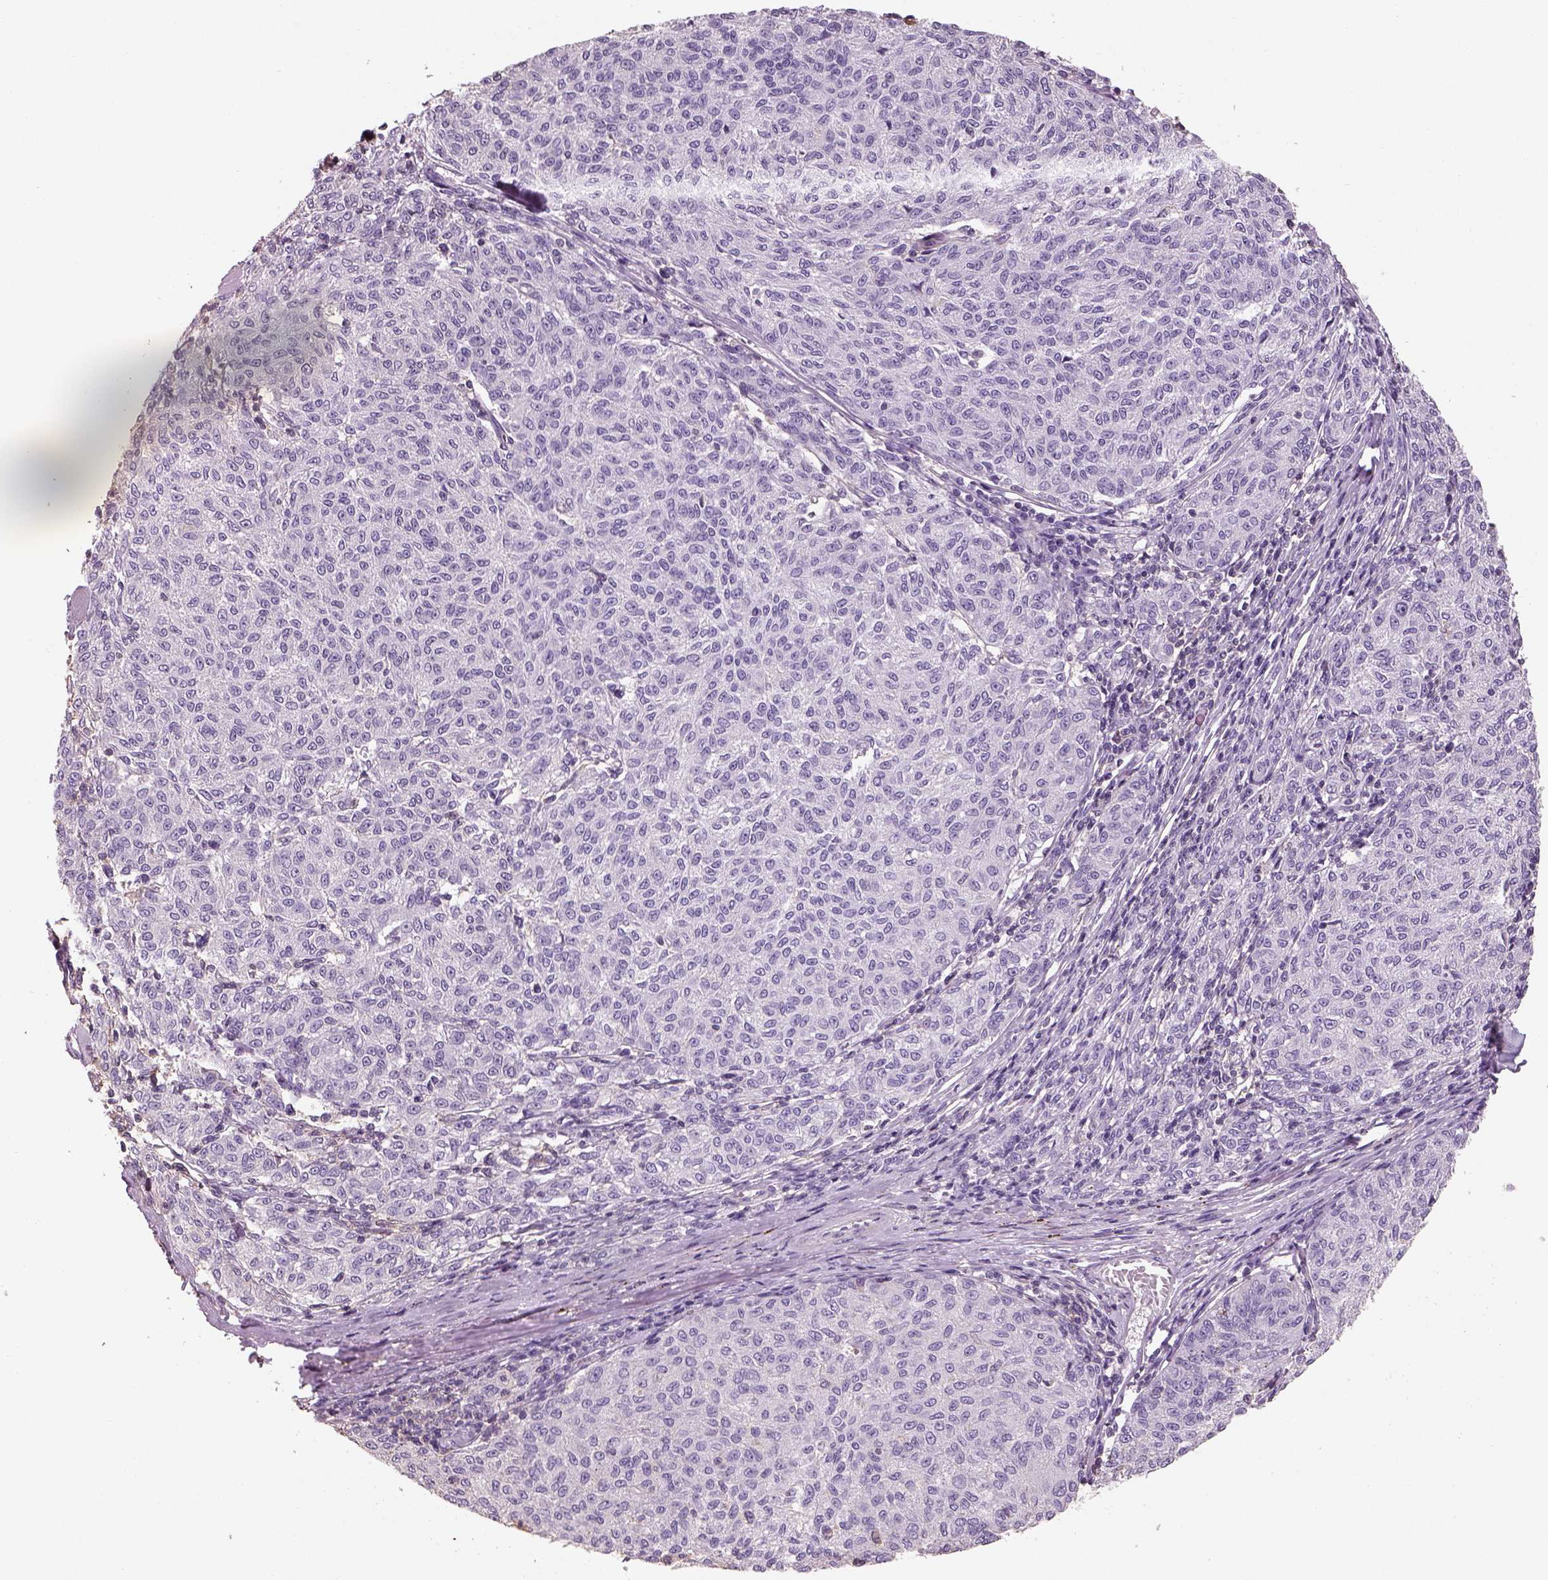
{"staining": {"intensity": "negative", "quantity": "none", "location": "none"}, "tissue": "melanoma", "cell_type": "Tumor cells", "image_type": "cancer", "snomed": [{"axis": "morphology", "description": "Malignant melanoma, NOS"}, {"axis": "topography", "description": "Skin"}], "caption": "High magnification brightfield microscopy of melanoma stained with DAB (3,3'-diaminobenzidine) (brown) and counterstained with hematoxylin (blue): tumor cells show no significant positivity.", "gene": "OTUD6A", "patient": {"sex": "female", "age": 72}}